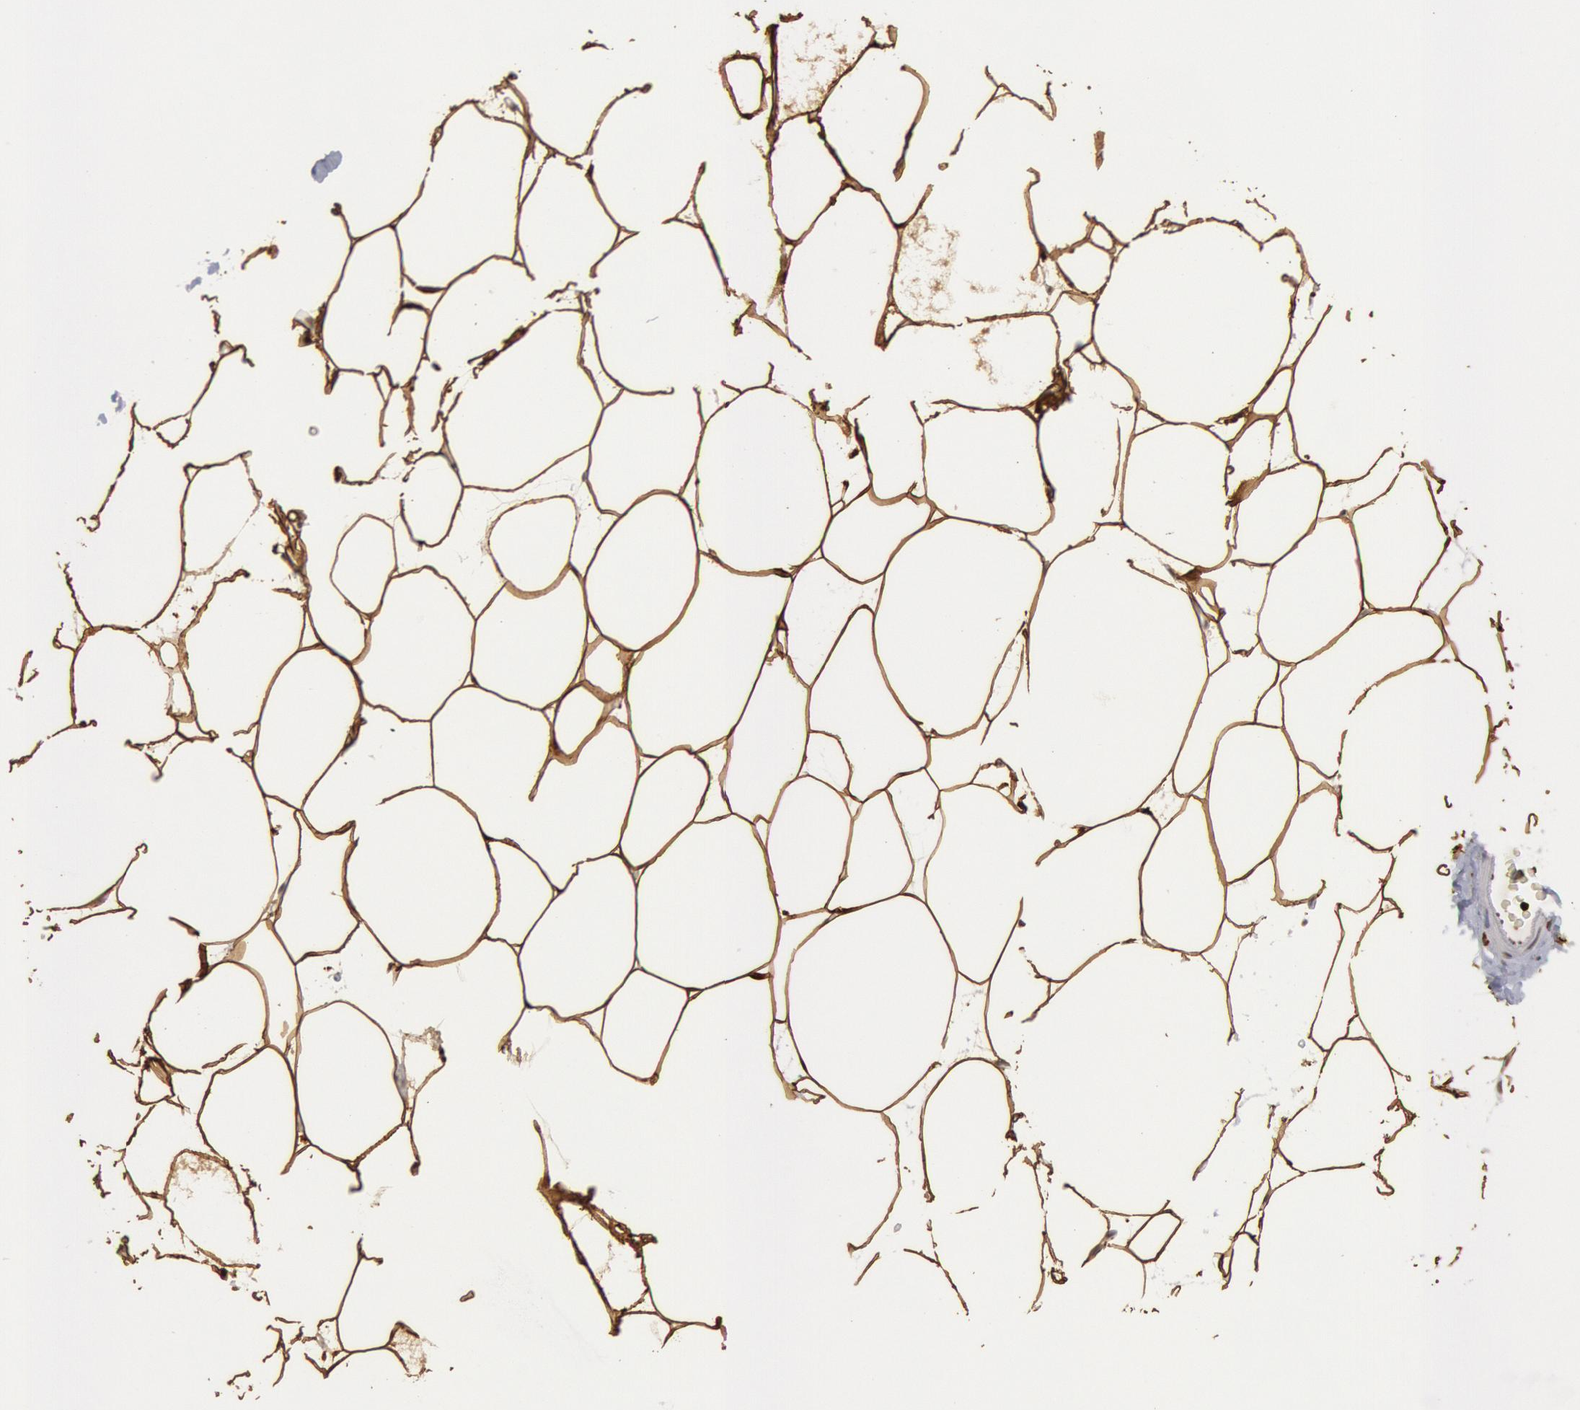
{"staining": {"intensity": "strong", "quantity": ">75%", "location": "cytoplasmic/membranous"}, "tissue": "adipose tissue", "cell_type": "Adipocytes", "image_type": "normal", "snomed": [{"axis": "morphology", "description": "Normal tissue, NOS"}, {"axis": "morphology", "description": "Duct carcinoma"}, {"axis": "topography", "description": "Breast"}, {"axis": "topography", "description": "Adipose tissue"}], "caption": "A photomicrograph showing strong cytoplasmic/membranous expression in approximately >75% of adipocytes in normal adipose tissue, as visualized by brown immunohistochemical staining.", "gene": "PTPN6", "patient": {"sex": "female", "age": 37}}